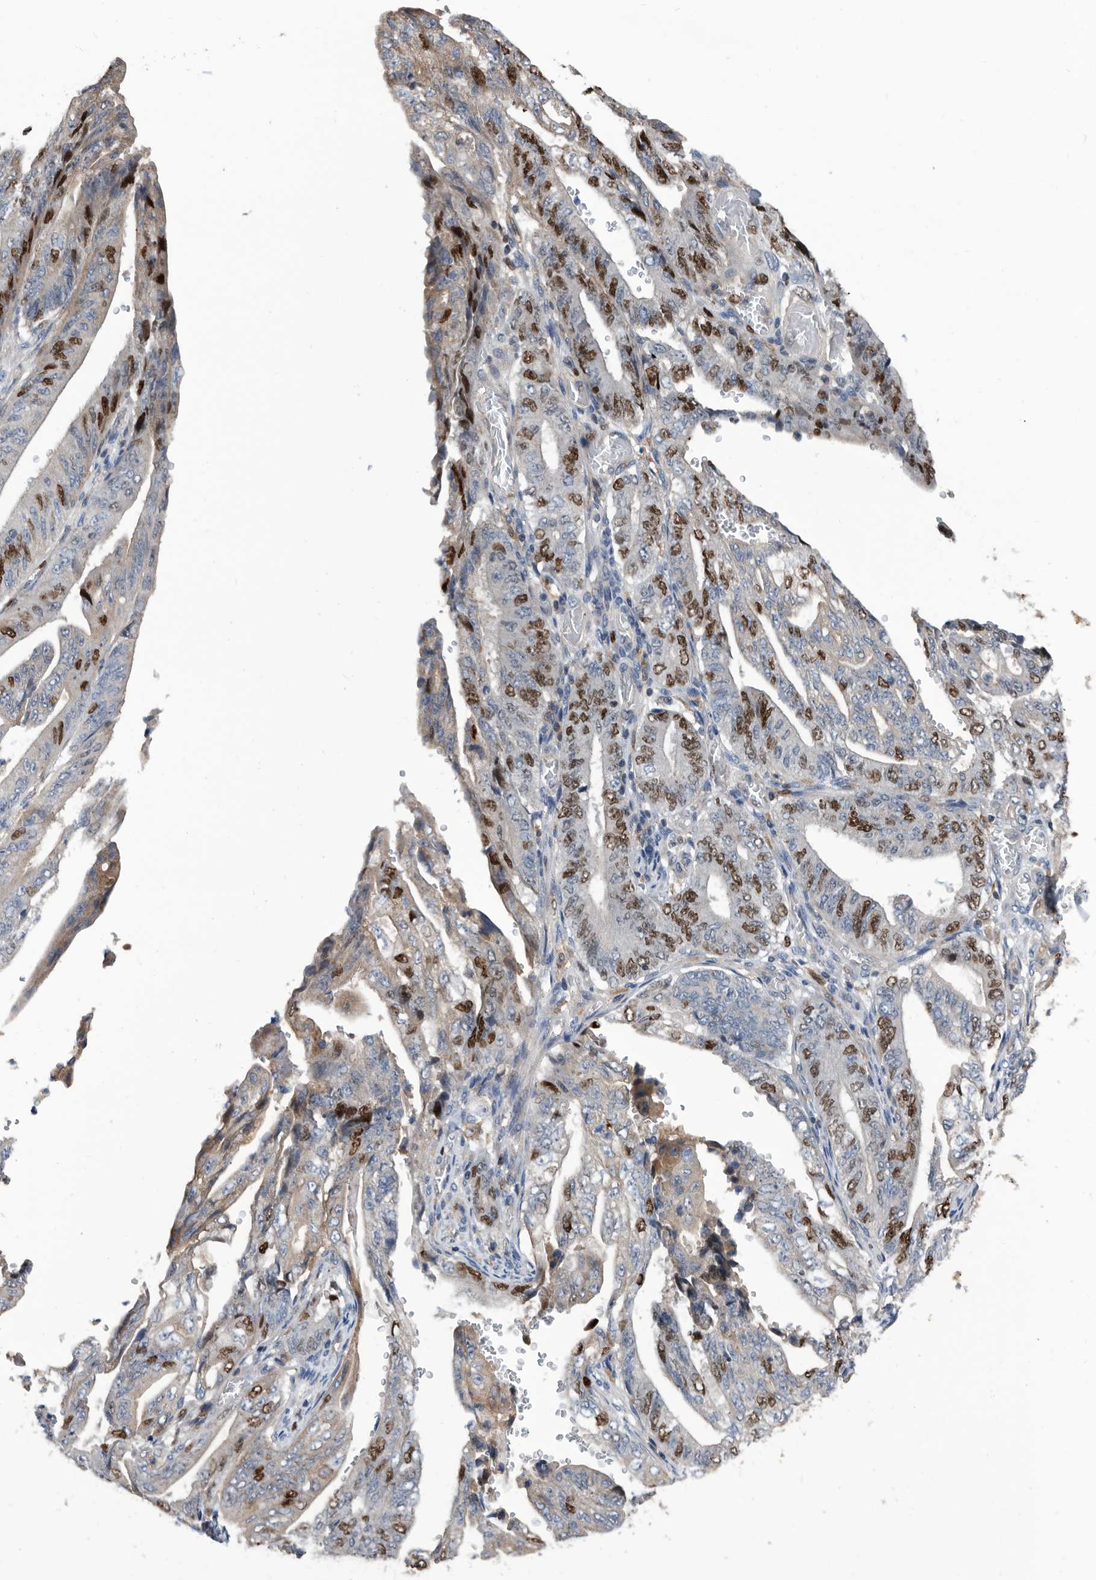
{"staining": {"intensity": "strong", "quantity": "25%-75%", "location": "nuclear"}, "tissue": "stomach cancer", "cell_type": "Tumor cells", "image_type": "cancer", "snomed": [{"axis": "morphology", "description": "Adenocarcinoma, NOS"}, {"axis": "topography", "description": "Stomach"}], "caption": "Human adenocarcinoma (stomach) stained for a protein (brown) shows strong nuclear positive expression in approximately 25%-75% of tumor cells.", "gene": "ATAD2", "patient": {"sex": "female", "age": 73}}